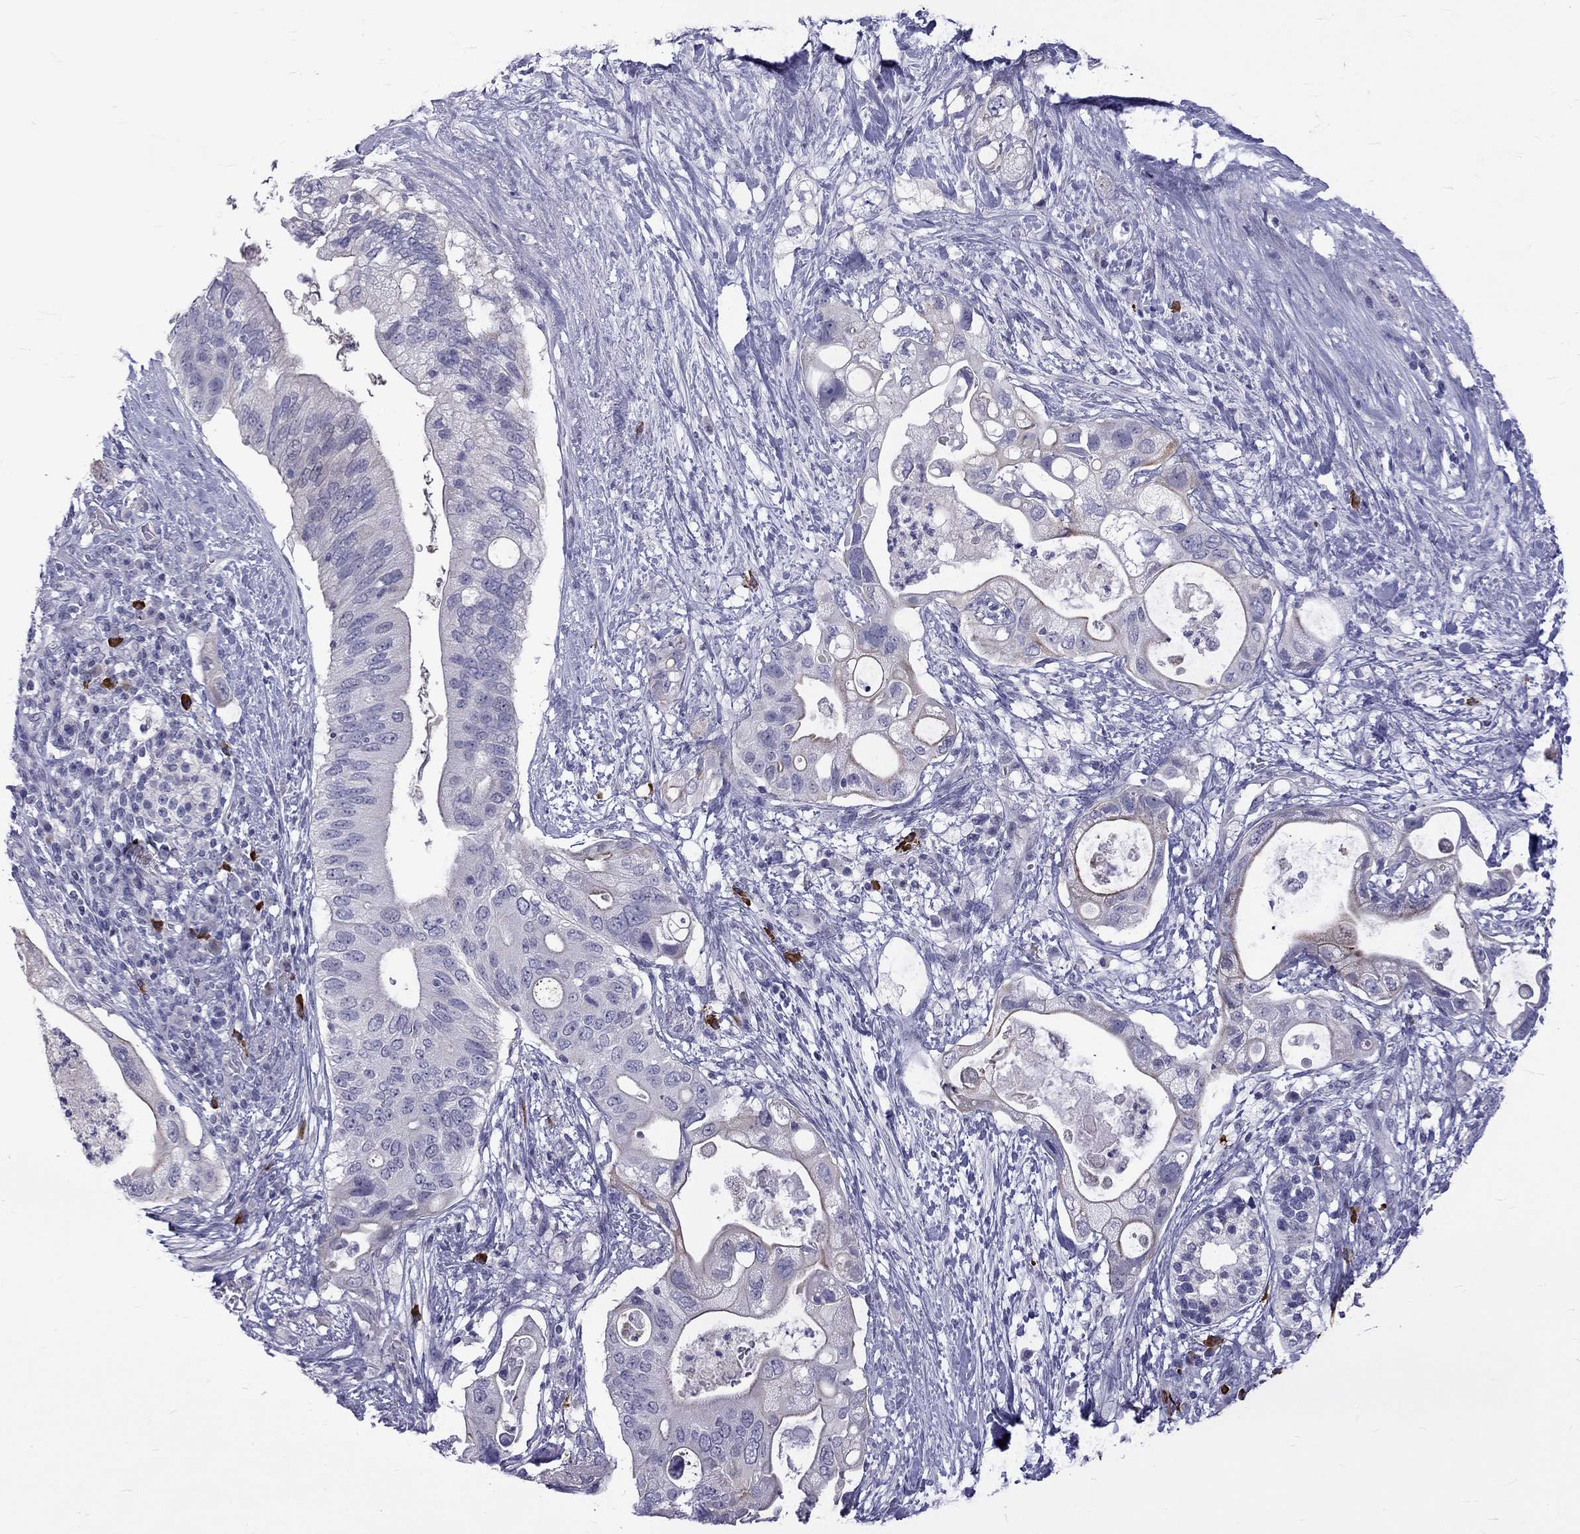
{"staining": {"intensity": "negative", "quantity": "none", "location": "none"}, "tissue": "pancreatic cancer", "cell_type": "Tumor cells", "image_type": "cancer", "snomed": [{"axis": "morphology", "description": "Adenocarcinoma, NOS"}, {"axis": "topography", "description": "Pancreas"}], "caption": "The histopathology image reveals no staining of tumor cells in pancreatic adenocarcinoma.", "gene": "RTL9", "patient": {"sex": "female", "age": 72}}